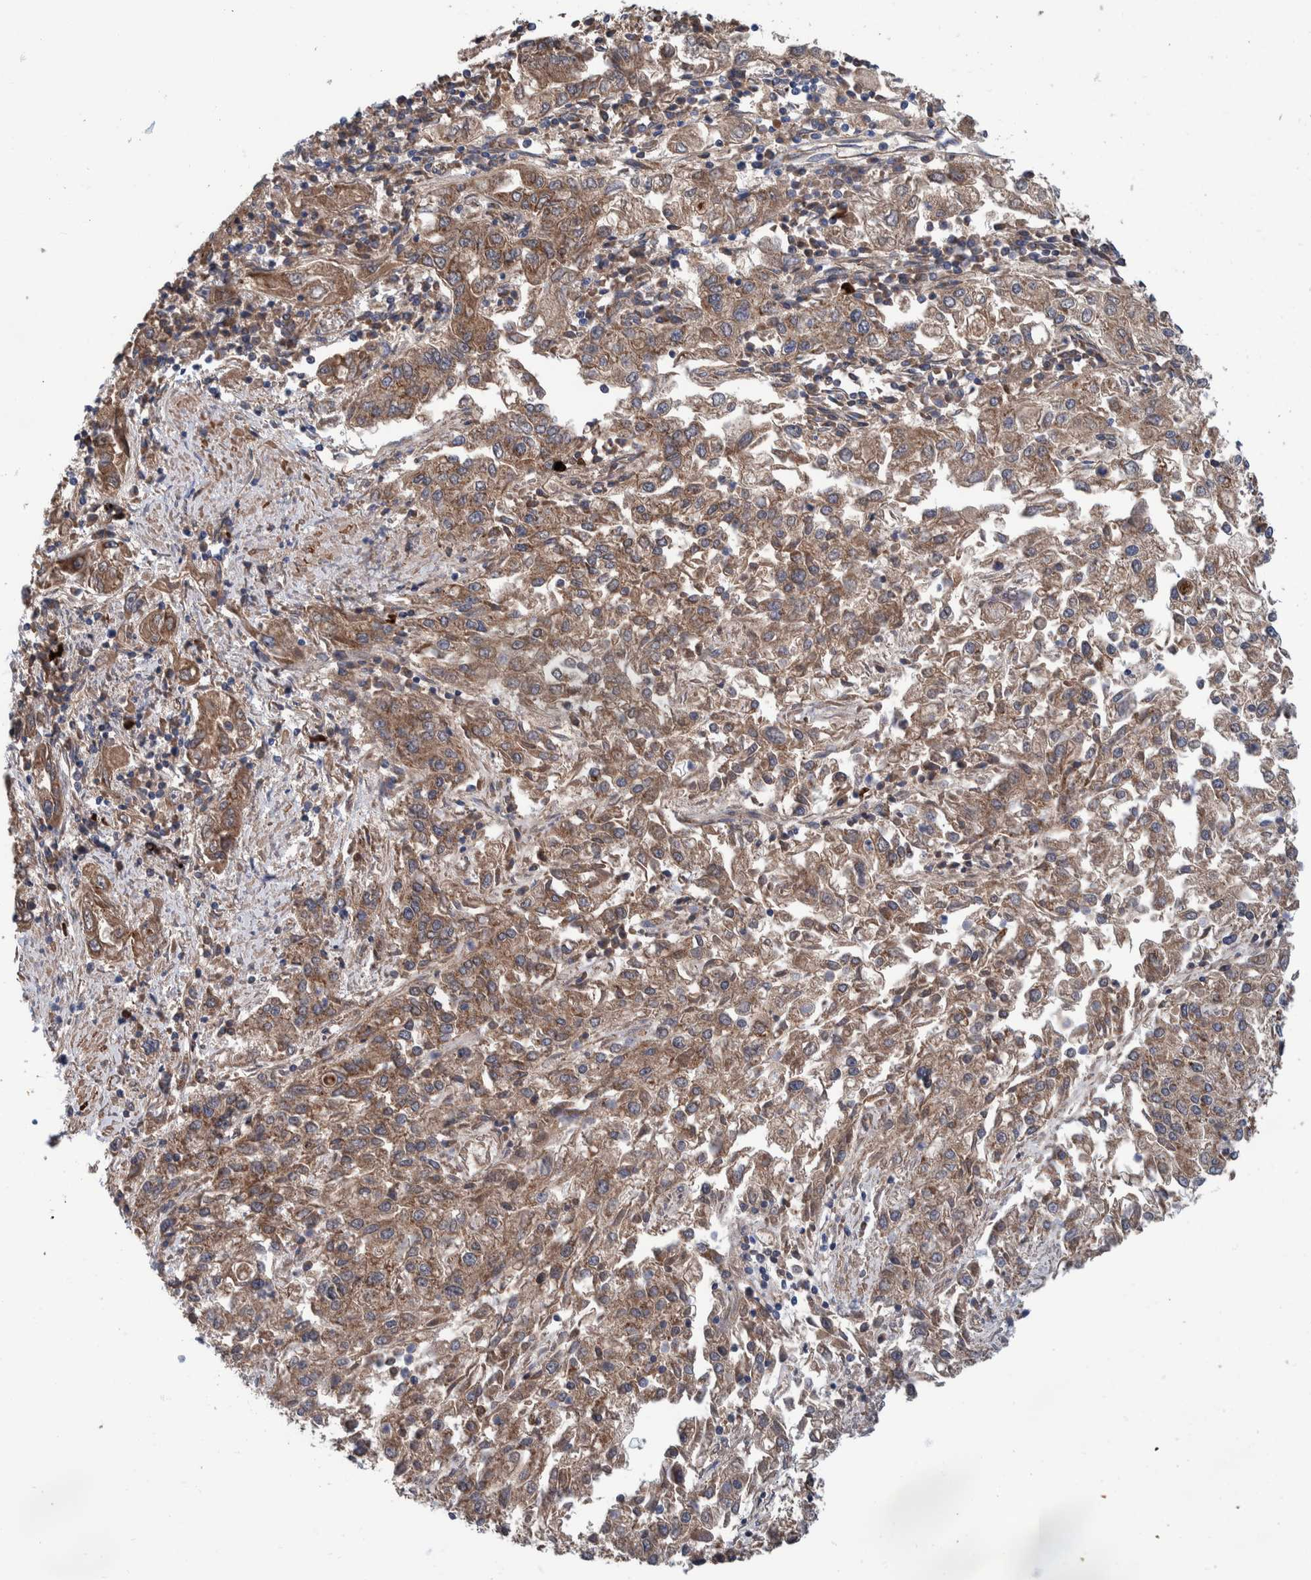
{"staining": {"intensity": "moderate", "quantity": "25%-75%", "location": "cytoplasmic/membranous"}, "tissue": "endometrial cancer", "cell_type": "Tumor cells", "image_type": "cancer", "snomed": [{"axis": "morphology", "description": "Adenocarcinoma, NOS"}, {"axis": "topography", "description": "Endometrium"}], "caption": "This image displays immunohistochemistry staining of human endometrial adenocarcinoma, with medium moderate cytoplasmic/membranous staining in about 25%-75% of tumor cells.", "gene": "SLC25A10", "patient": {"sex": "female", "age": 49}}